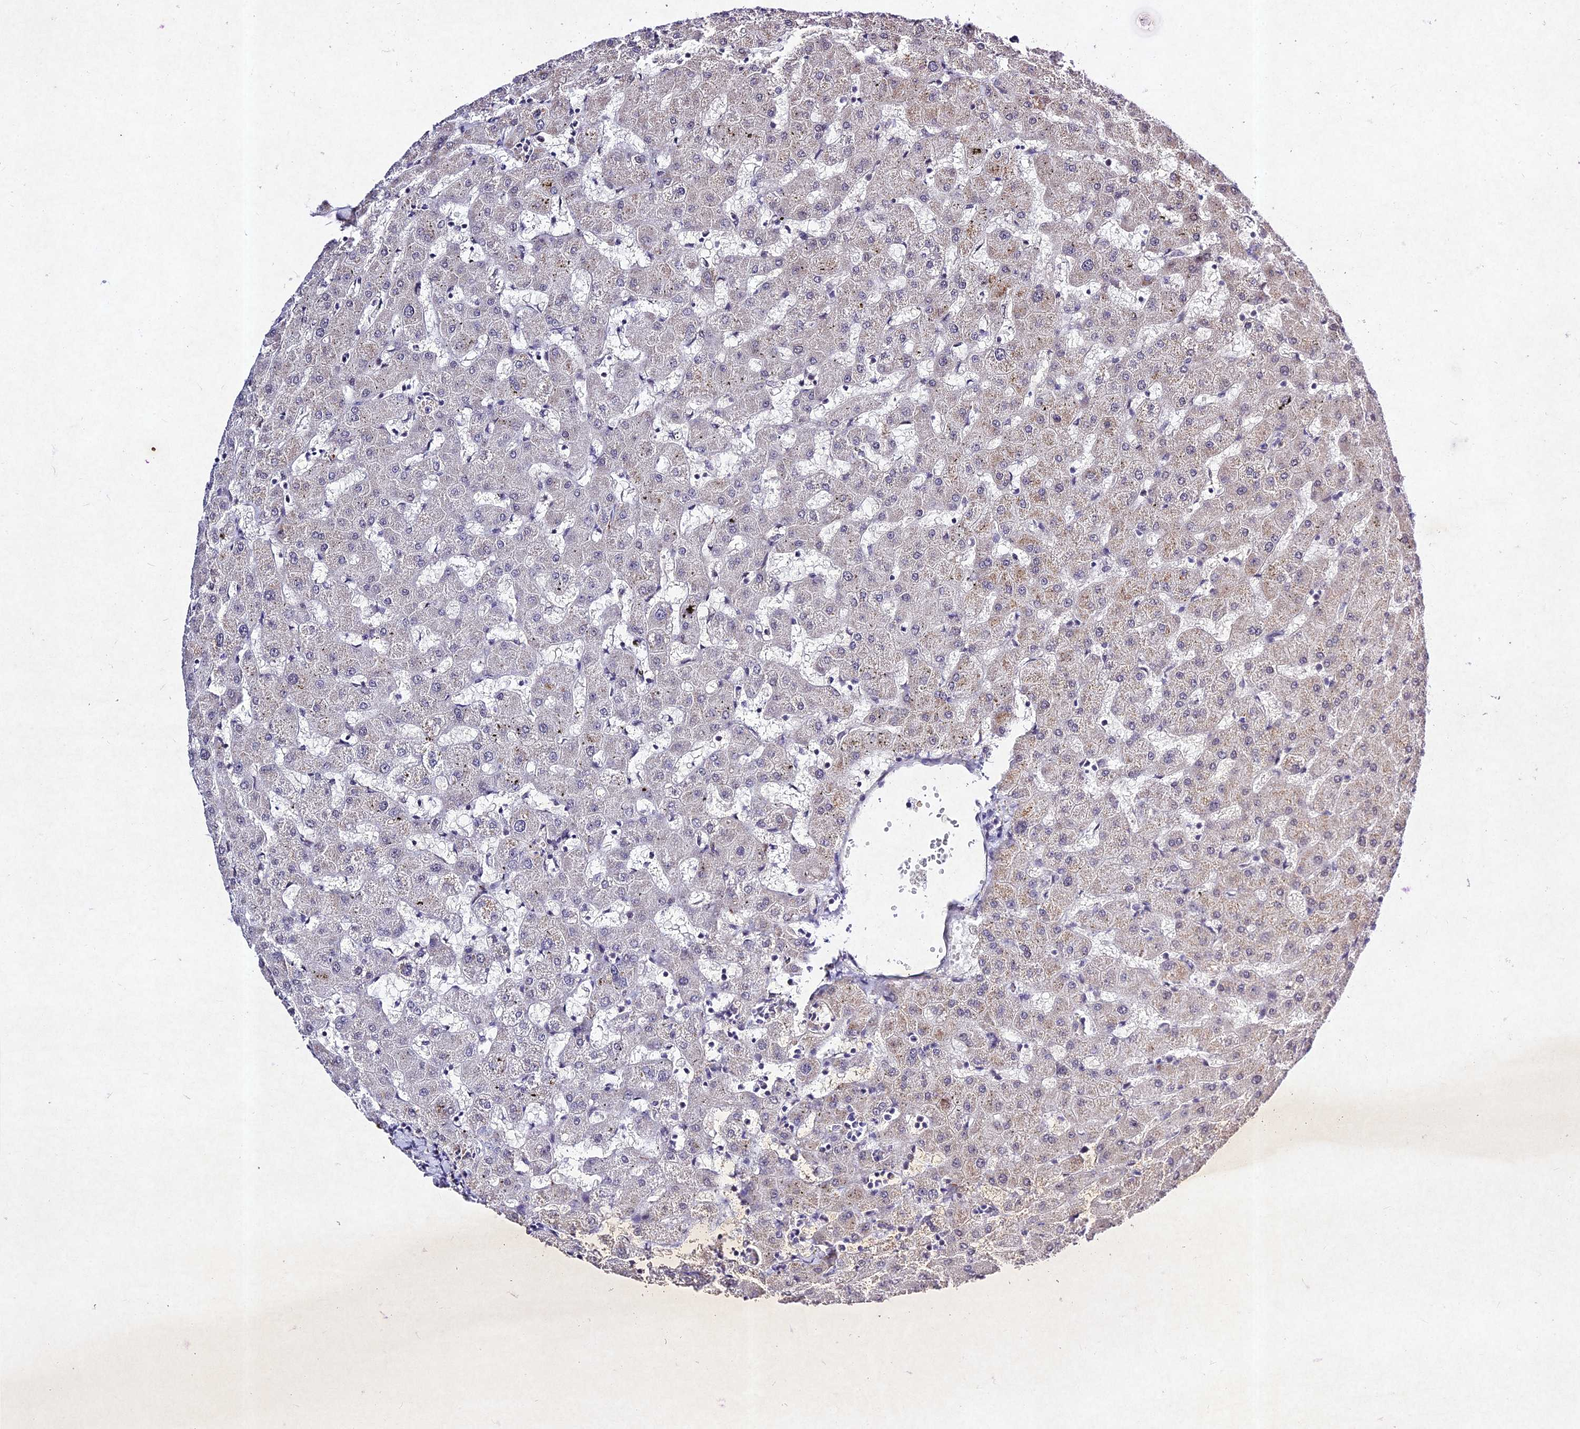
{"staining": {"intensity": "negative", "quantity": "none", "location": "none"}, "tissue": "liver", "cell_type": "Cholangiocytes", "image_type": "normal", "snomed": [{"axis": "morphology", "description": "Normal tissue, NOS"}, {"axis": "topography", "description": "Liver"}], "caption": "Micrograph shows no significant protein expression in cholangiocytes of normal liver.", "gene": "RAVER1", "patient": {"sex": "female", "age": 63}}